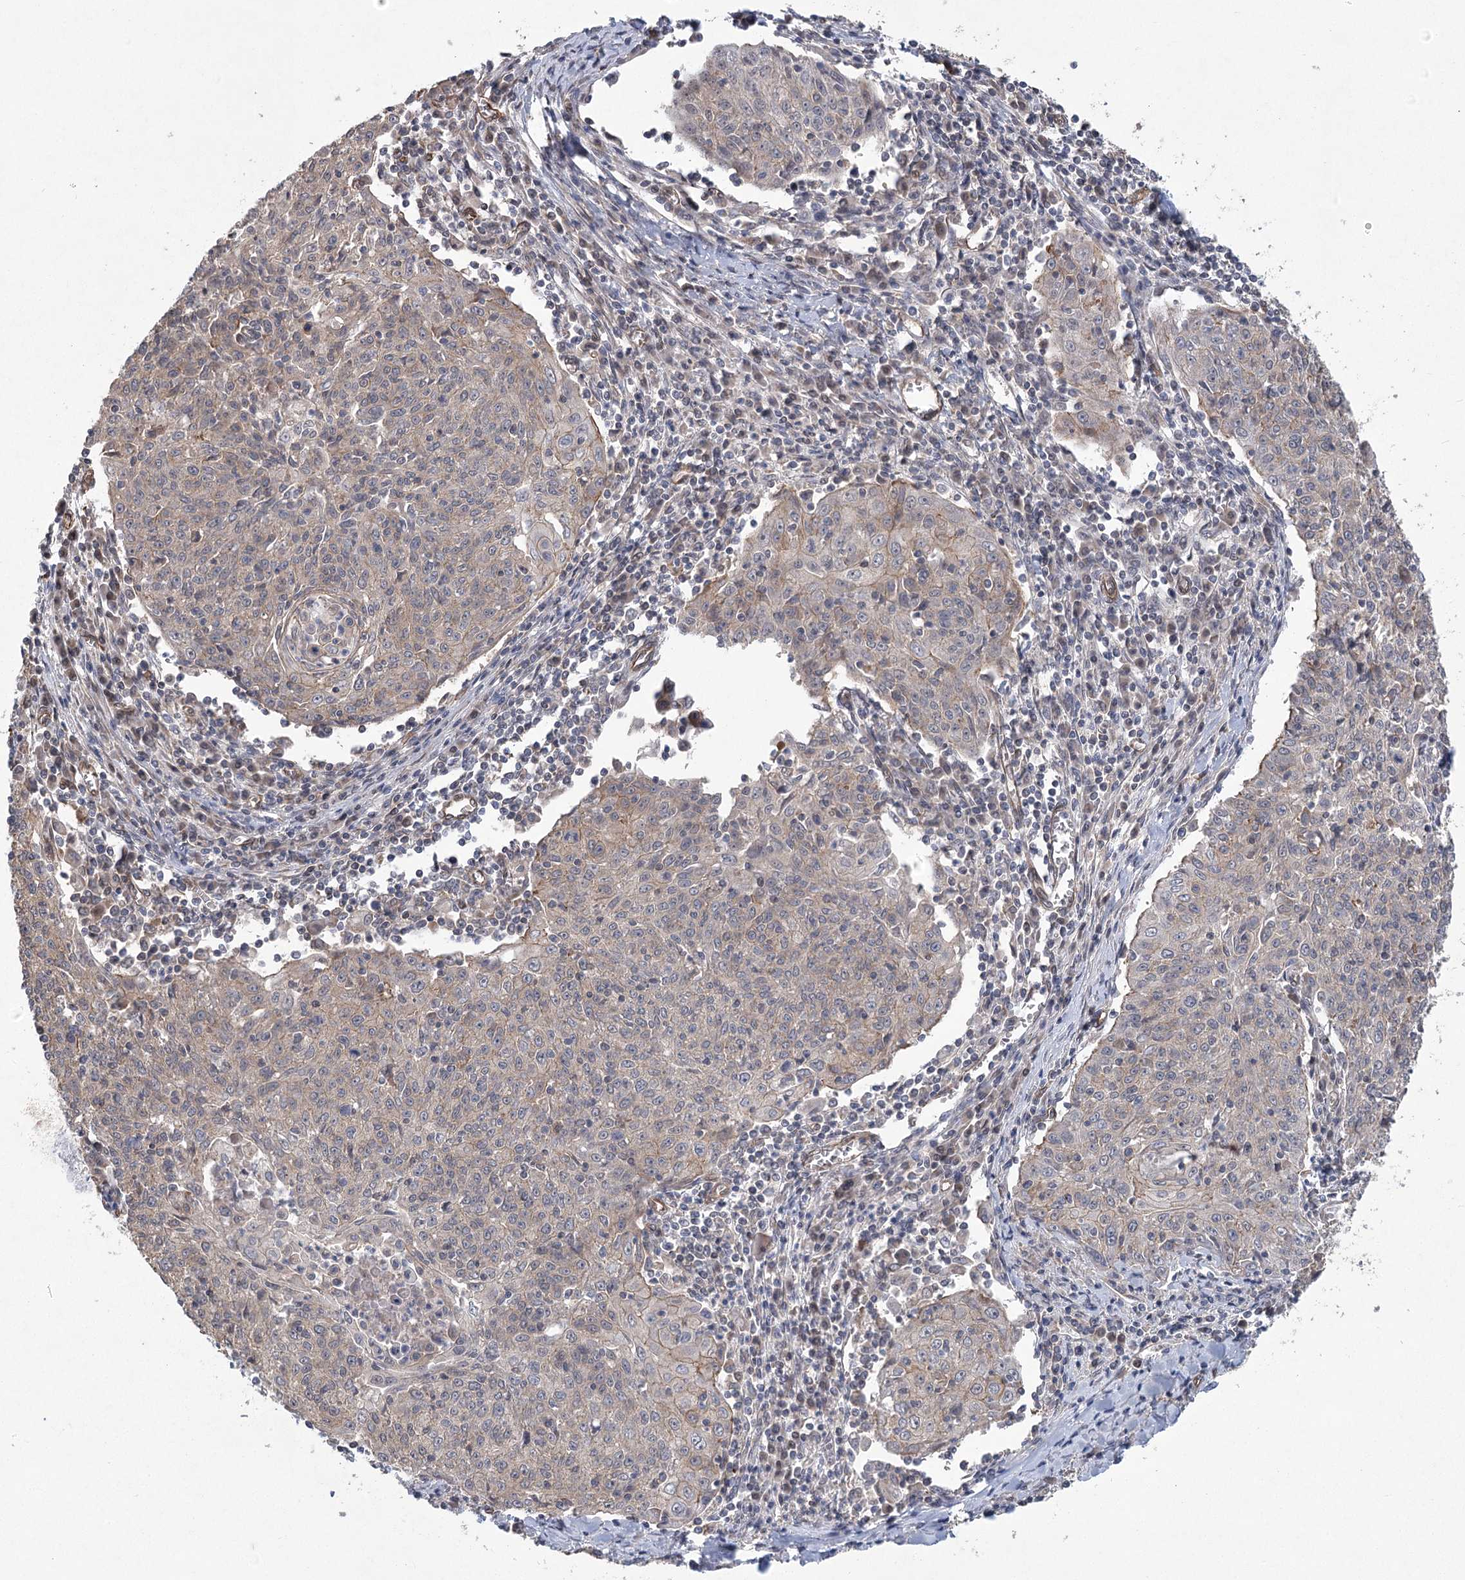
{"staining": {"intensity": "weak", "quantity": "<25%", "location": "cytoplasmic/membranous"}, "tissue": "cervical cancer", "cell_type": "Tumor cells", "image_type": "cancer", "snomed": [{"axis": "morphology", "description": "Squamous cell carcinoma, NOS"}, {"axis": "topography", "description": "Cervix"}], "caption": "Immunohistochemical staining of human squamous cell carcinoma (cervical) demonstrates no significant expression in tumor cells. (DAB (3,3'-diaminobenzidine) IHC with hematoxylin counter stain).", "gene": "RWDD4", "patient": {"sex": "female", "age": 48}}